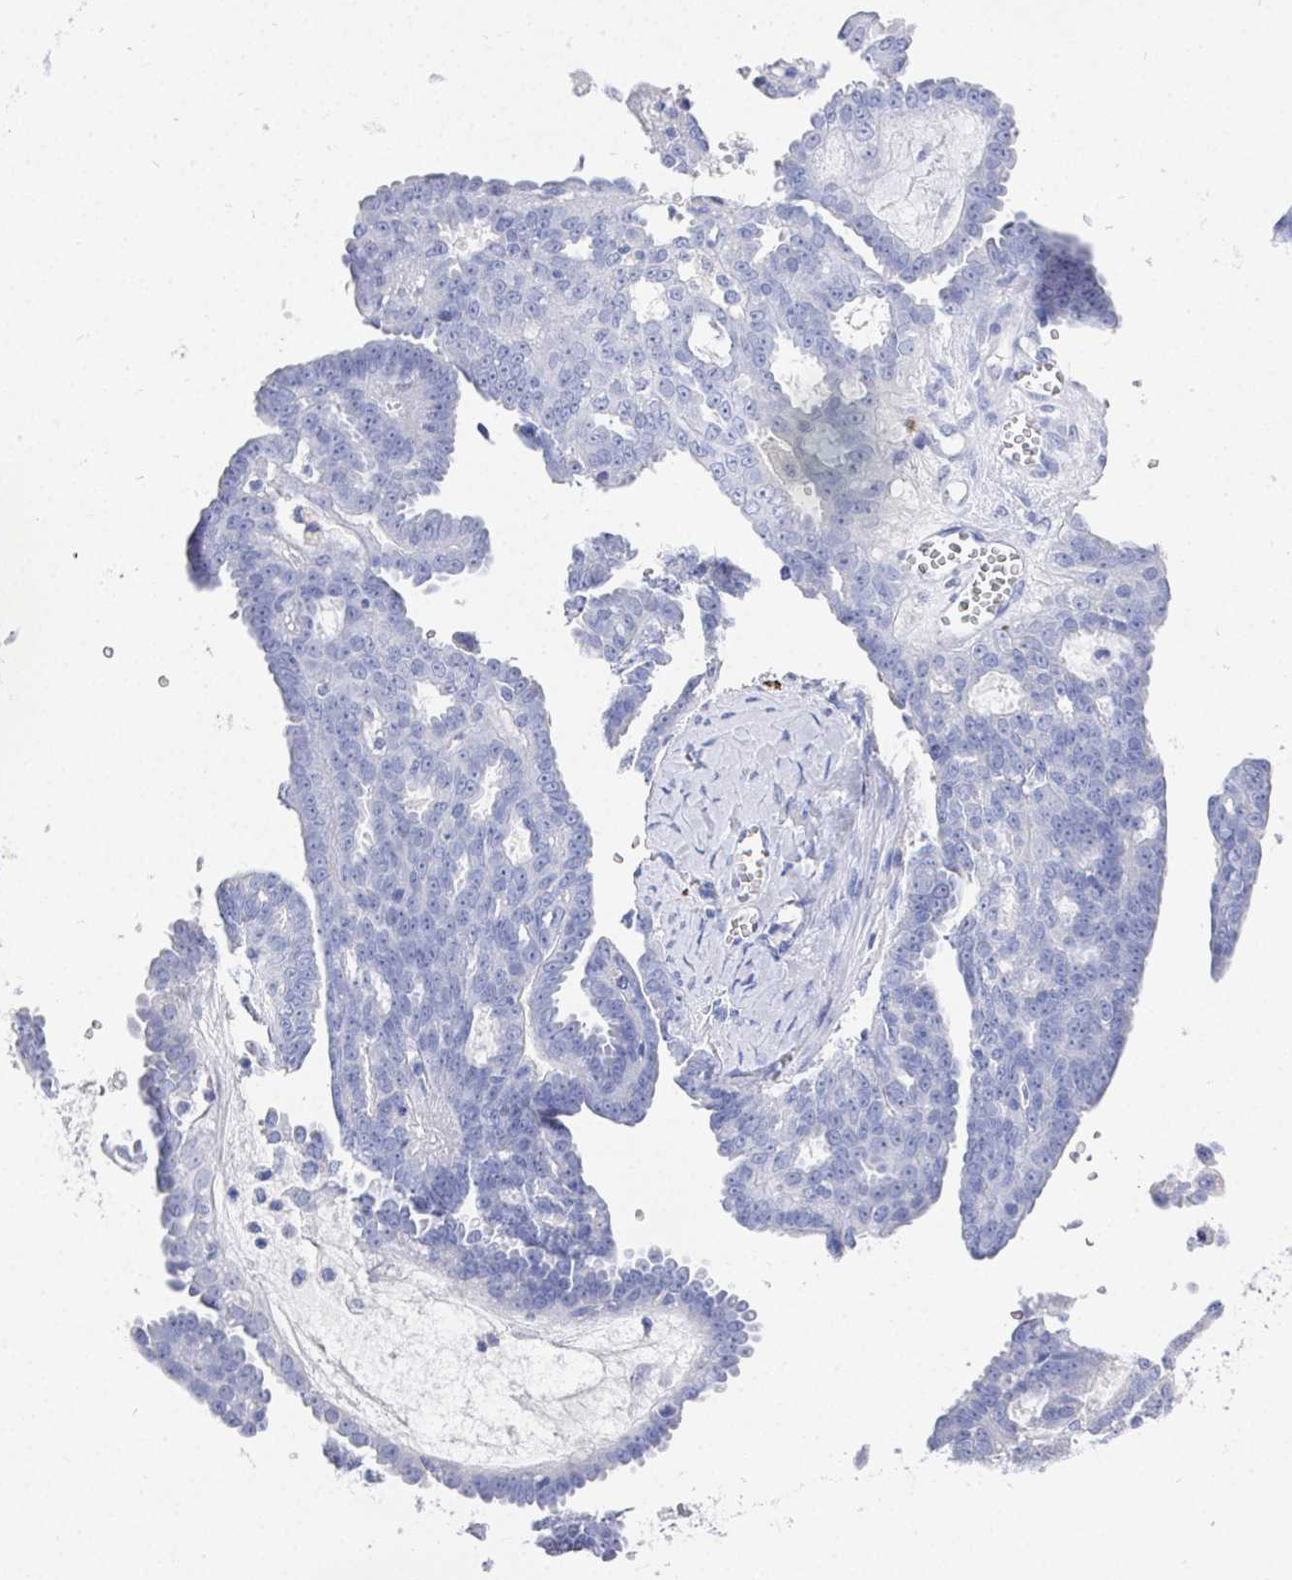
{"staining": {"intensity": "negative", "quantity": "none", "location": "none"}, "tissue": "ovarian cancer", "cell_type": "Tumor cells", "image_type": "cancer", "snomed": [{"axis": "morphology", "description": "Cystadenocarcinoma, serous, NOS"}, {"axis": "topography", "description": "Ovary"}], "caption": "DAB immunohistochemical staining of ovarian serous cystadenocarcinoma exhibits no significant positivity in tumor cells.", "gene": "GRIA1", "patient": {"sex": "female", "age": 71}}